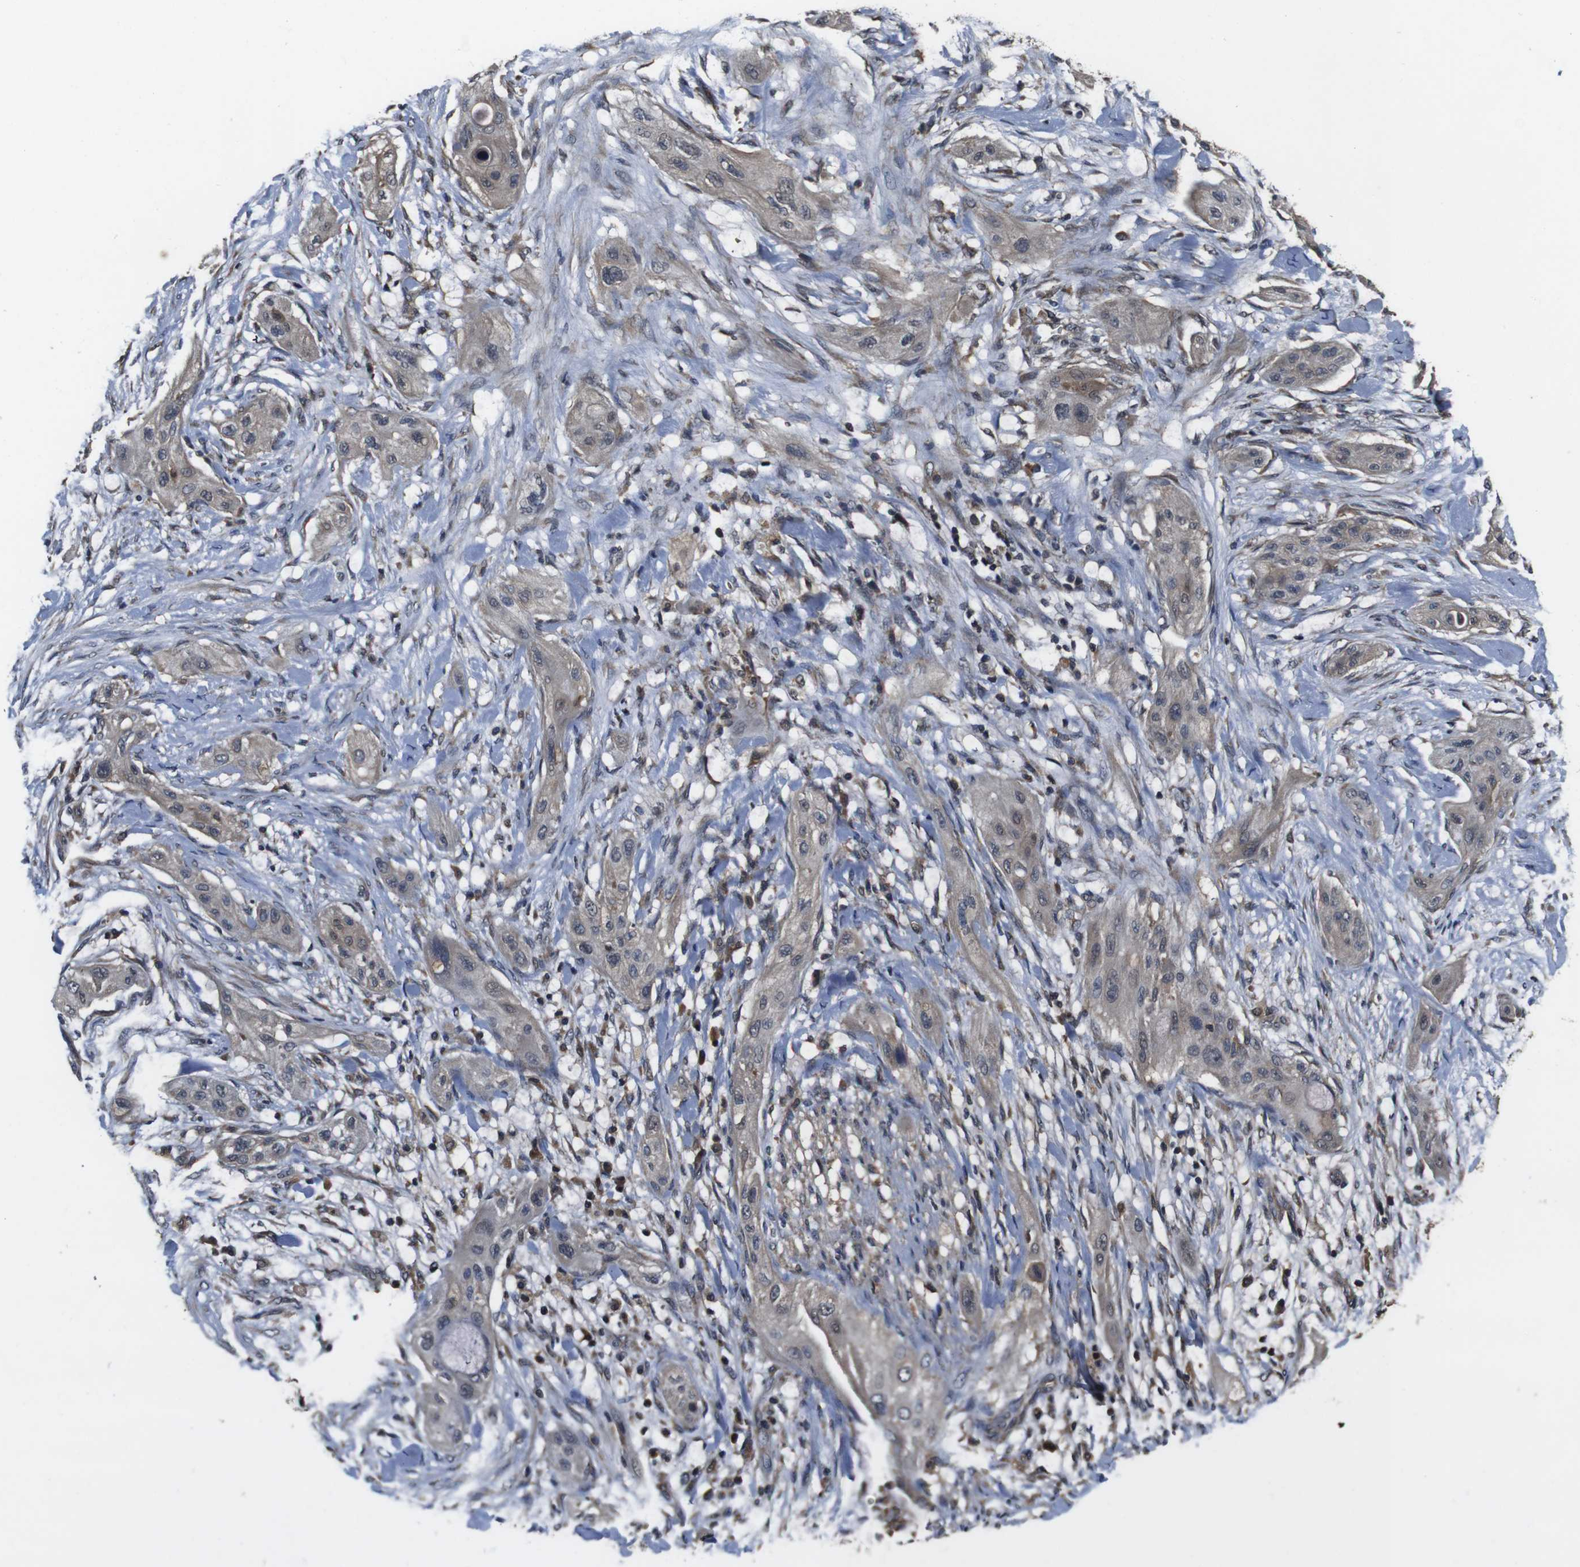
{"staining": {"intensity": "weak", "quantity": ">75%", "location": "cytoplasmic/membranous"}, "tissue": "lung cancer", "cell_type": "Tumor cells", "image_type": "cancer", "snomed": [{"axis": "morphology", "description": "Squamous cell carcinoma, NOS"}, {"axis": "topography", "description": "Lung"}], "caption": "High-magnification brightfield microscopy of lung squamous cell carcinoma stained with DAB (brown) and counterstained with hematoxylin (blue). tumor cells exhibit weak cytoplasmic/membranous positivity is present in about>75% of cells.", "gene": "CXCL11", "patient": {"sex": "female", "age": 47}}